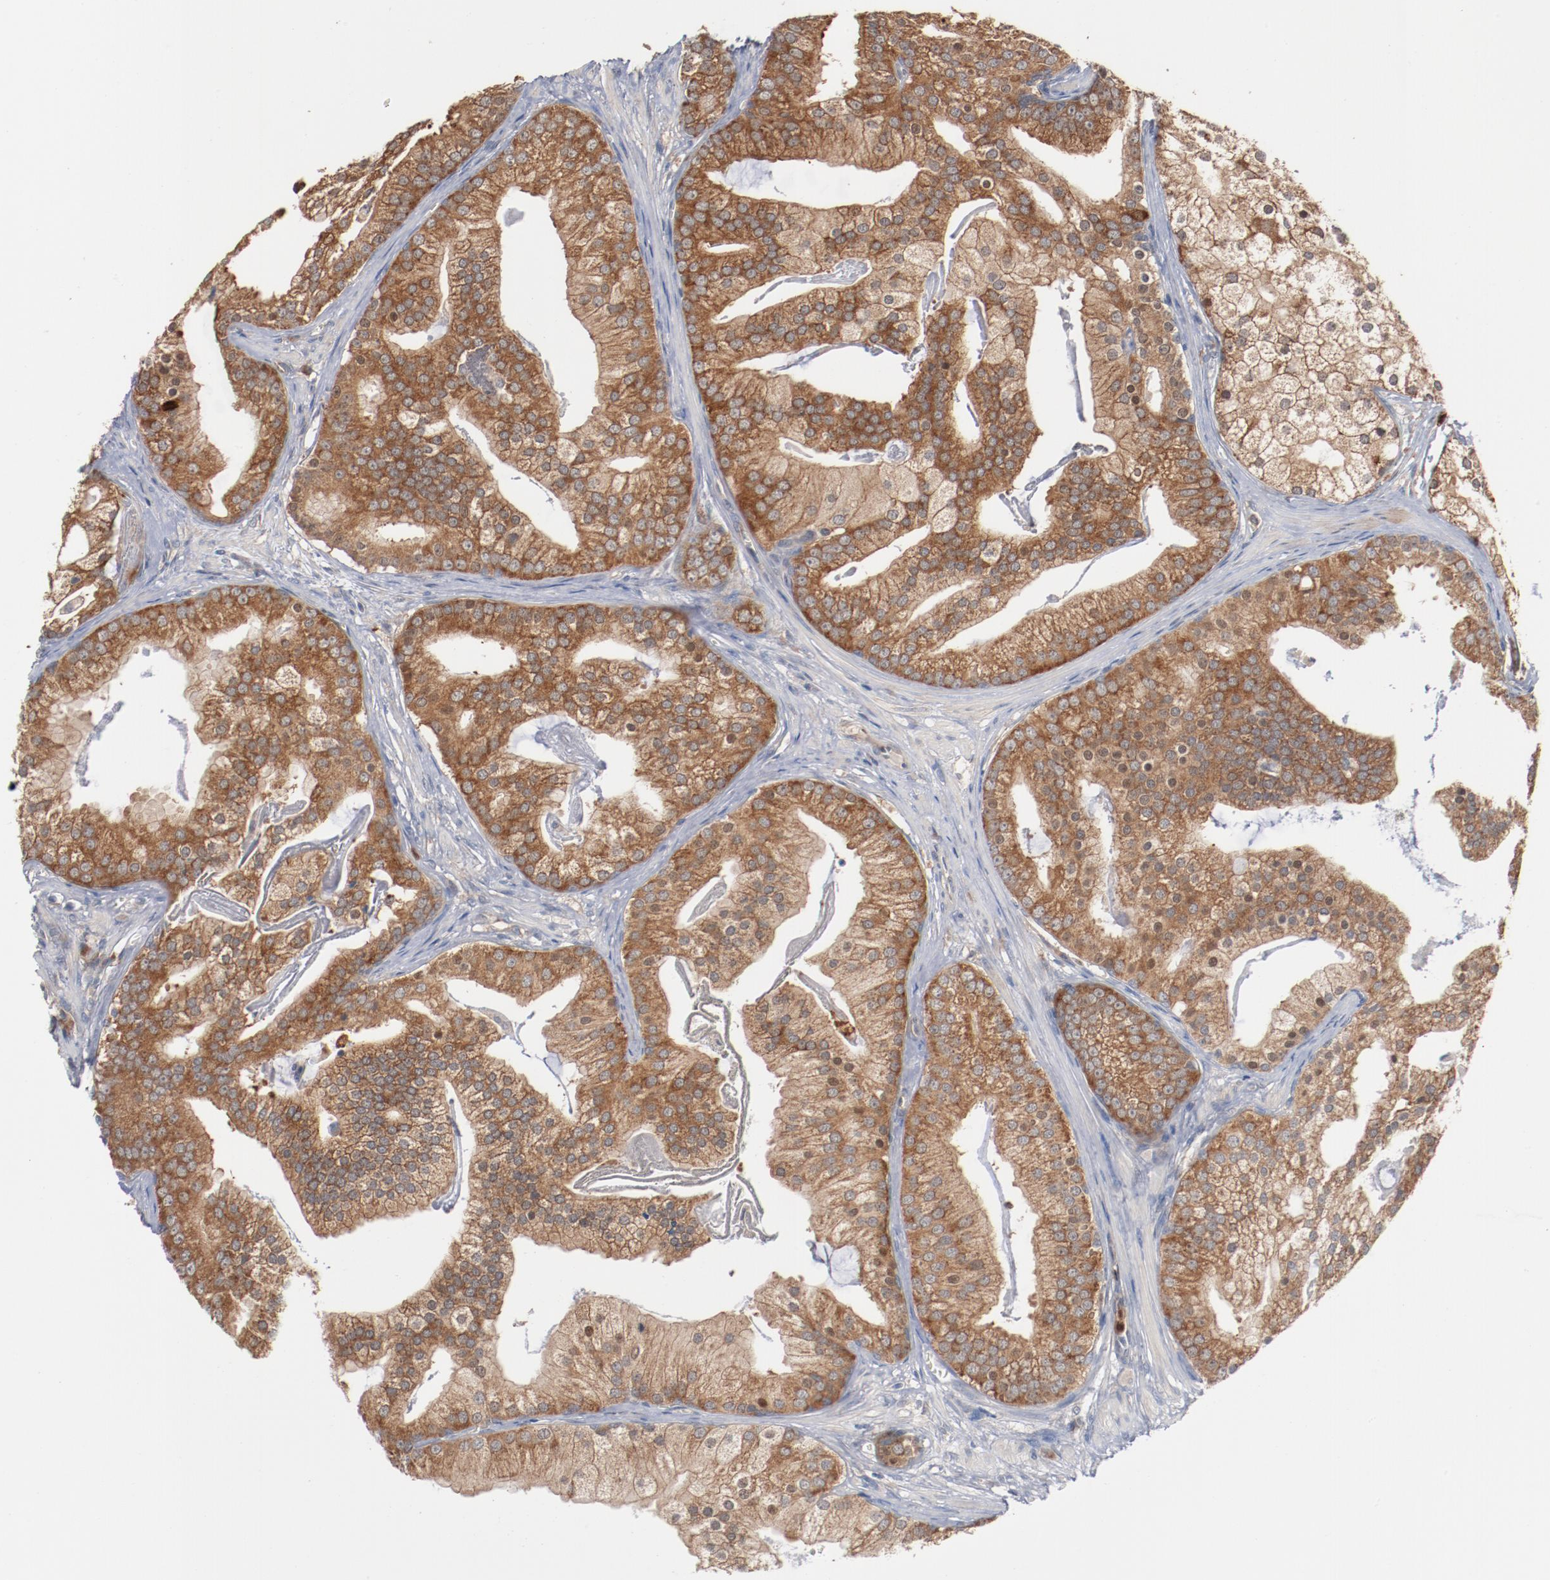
{"staining": {"intensity": "moderate", "quantity": ">75%", "location": "cytoplasmic/membranous"}, "tissue": "prostate cancer", "cell_type": "Tumor cells", "image_type": "cancer", "snomed": [{"axis": "morphology", "description": "Adenocarcinoma, Low grade"}, {"axis": "topography", "description": "Prostate"}], "caption": "An image of low-grade adenocarcinoma (prostate) stained for a protein displays moderate cytoplasmic/membranous brown staining in tumor cells.", "gene": "RNASE11", "patient": {"sex": "male", "age": 58}}